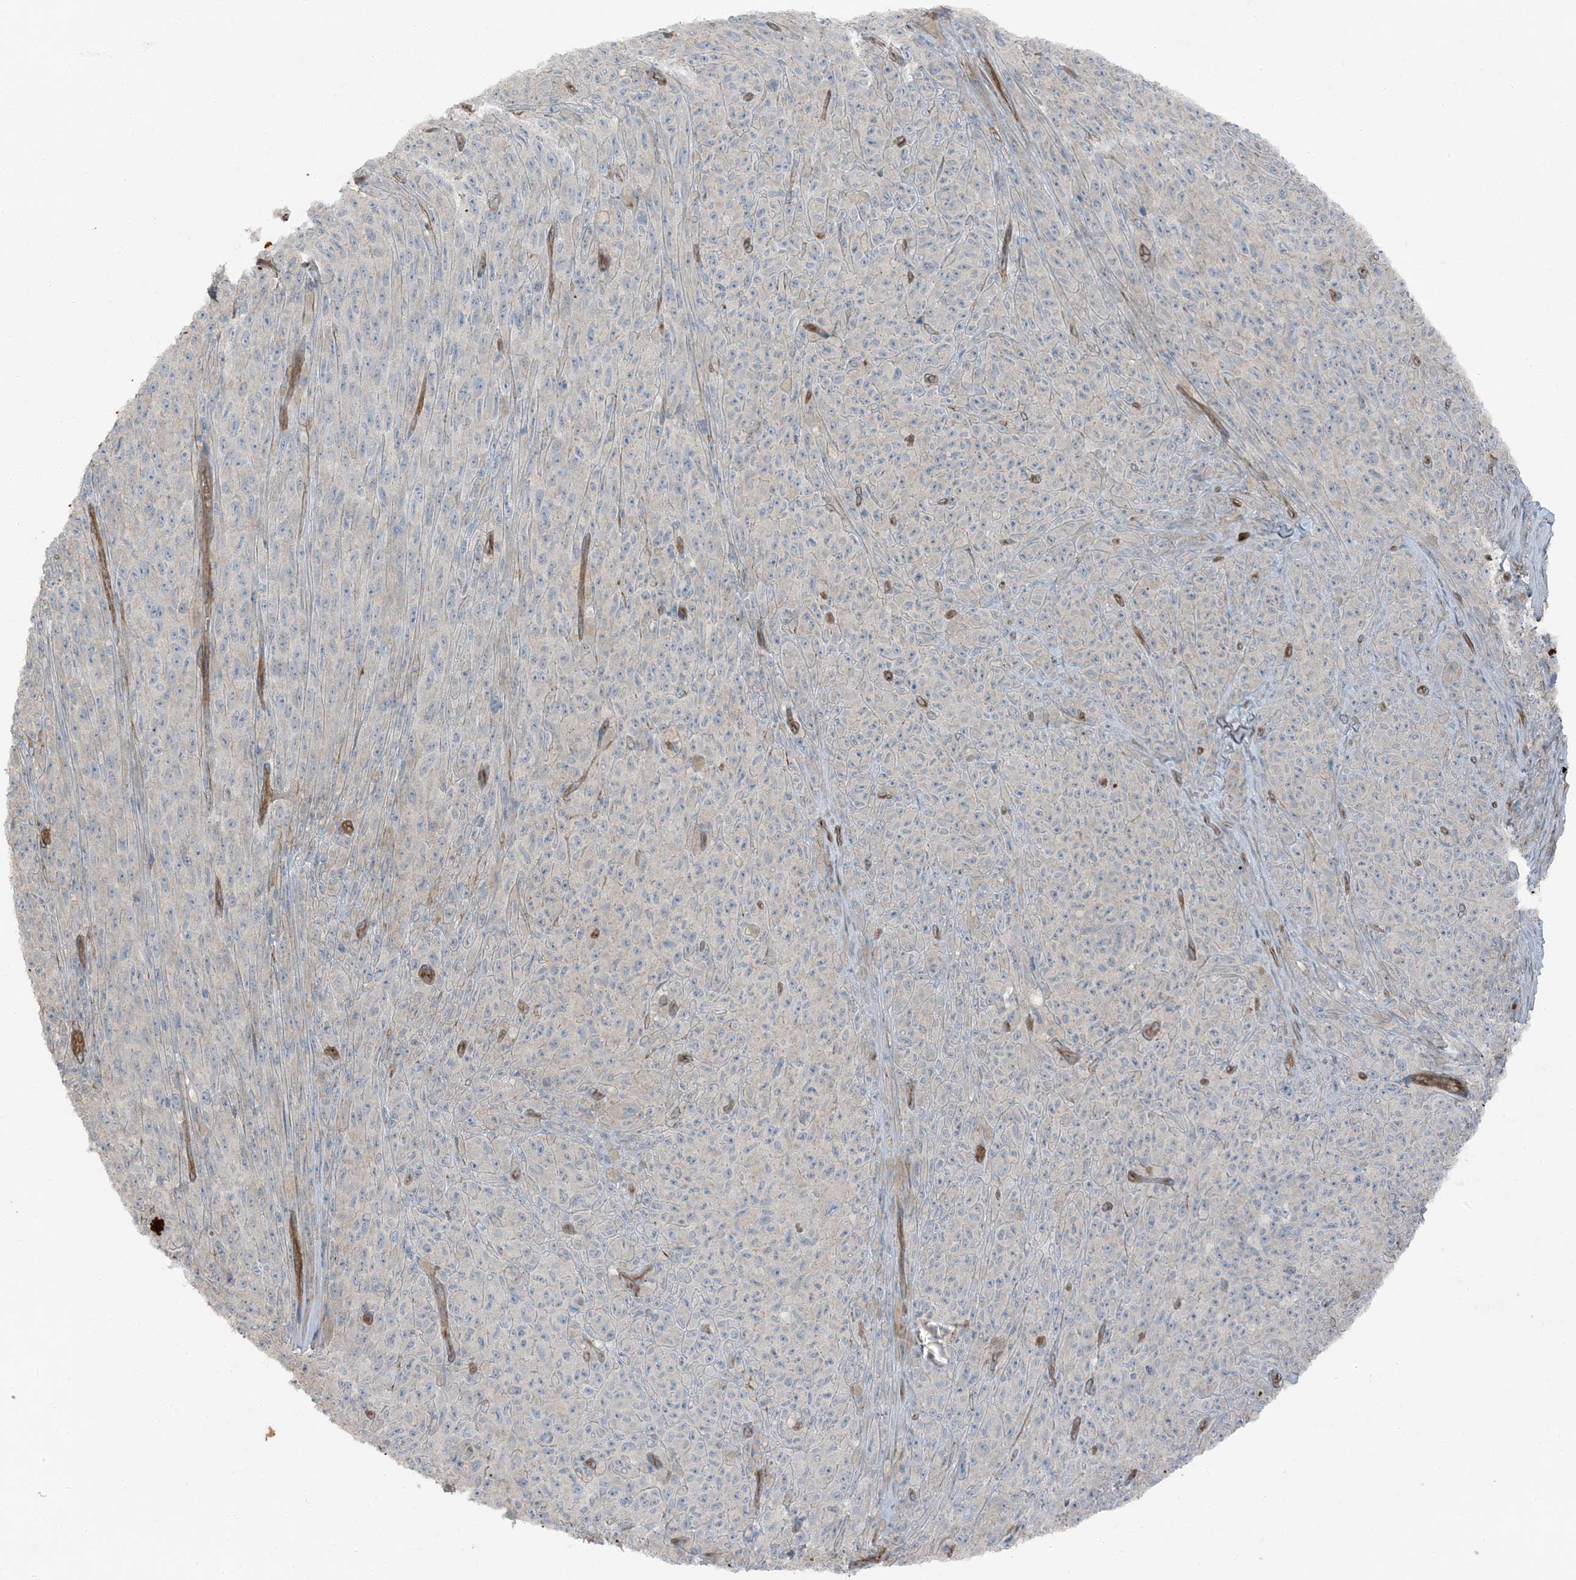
{"staining": {"intensity": "negative", "quantity": "none", "location": "none"}, "tissue": "melanoma", "cell_type": "Tumor cells", "image_type": "cancer", "snomed": [{"axis": "morphology", "description": "Malignant melanoma, NOS"}, {"axis": "topography", "description": "Skin"}], "caption": "High power microscopy histopathology image of an immunohistochemistry (IHC) micrograph of malignant melanoma, revealing no significant staining in tumor cells.", "gene": "ZFP90", "patient": {"sex": "female", "age": 82}}